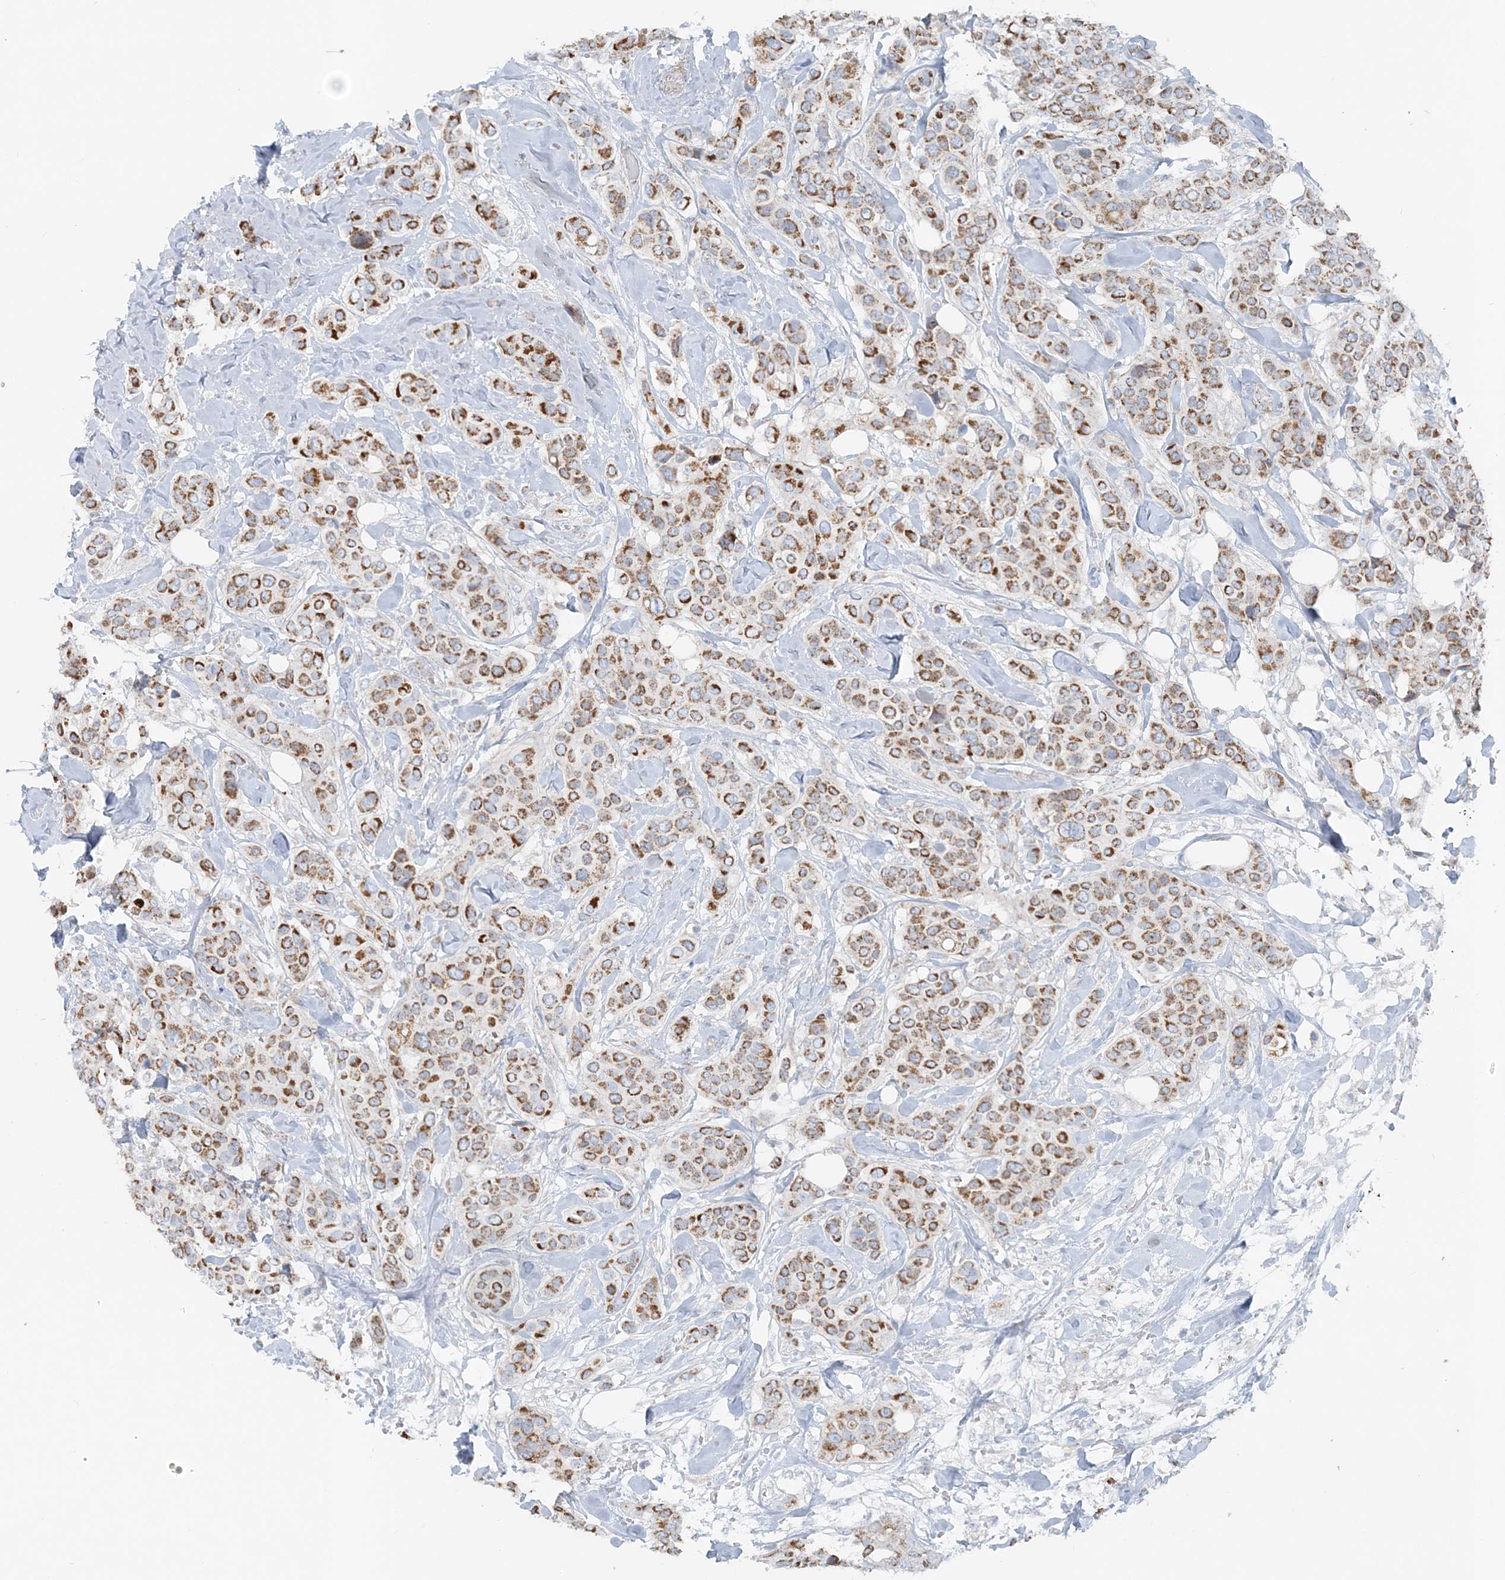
{"staining": {"intensity": "moderate", "quantity": ">75%", "location": "cytoplasmic/membranous"}, "tissue": "breast cancer", "cell_type": "Tumor cells", "image_type": "cancer", "snomed": [{"axis": "morphology", "description": "Lobular carcinoma"}, {"axis": "topography", "description": "Breast"}], "caption": "Brown immunohistochemical staining in breast cancer reveals moderate cytoplasmic/membranous positivity in approximately >75% of tumor cells. (Stains: DAB in brown, nuclei in blue, Microscopy: brightfield microscopy at high magnification).", "gene": "PCCB", "patient": {"sex": "female", "age": 51}}